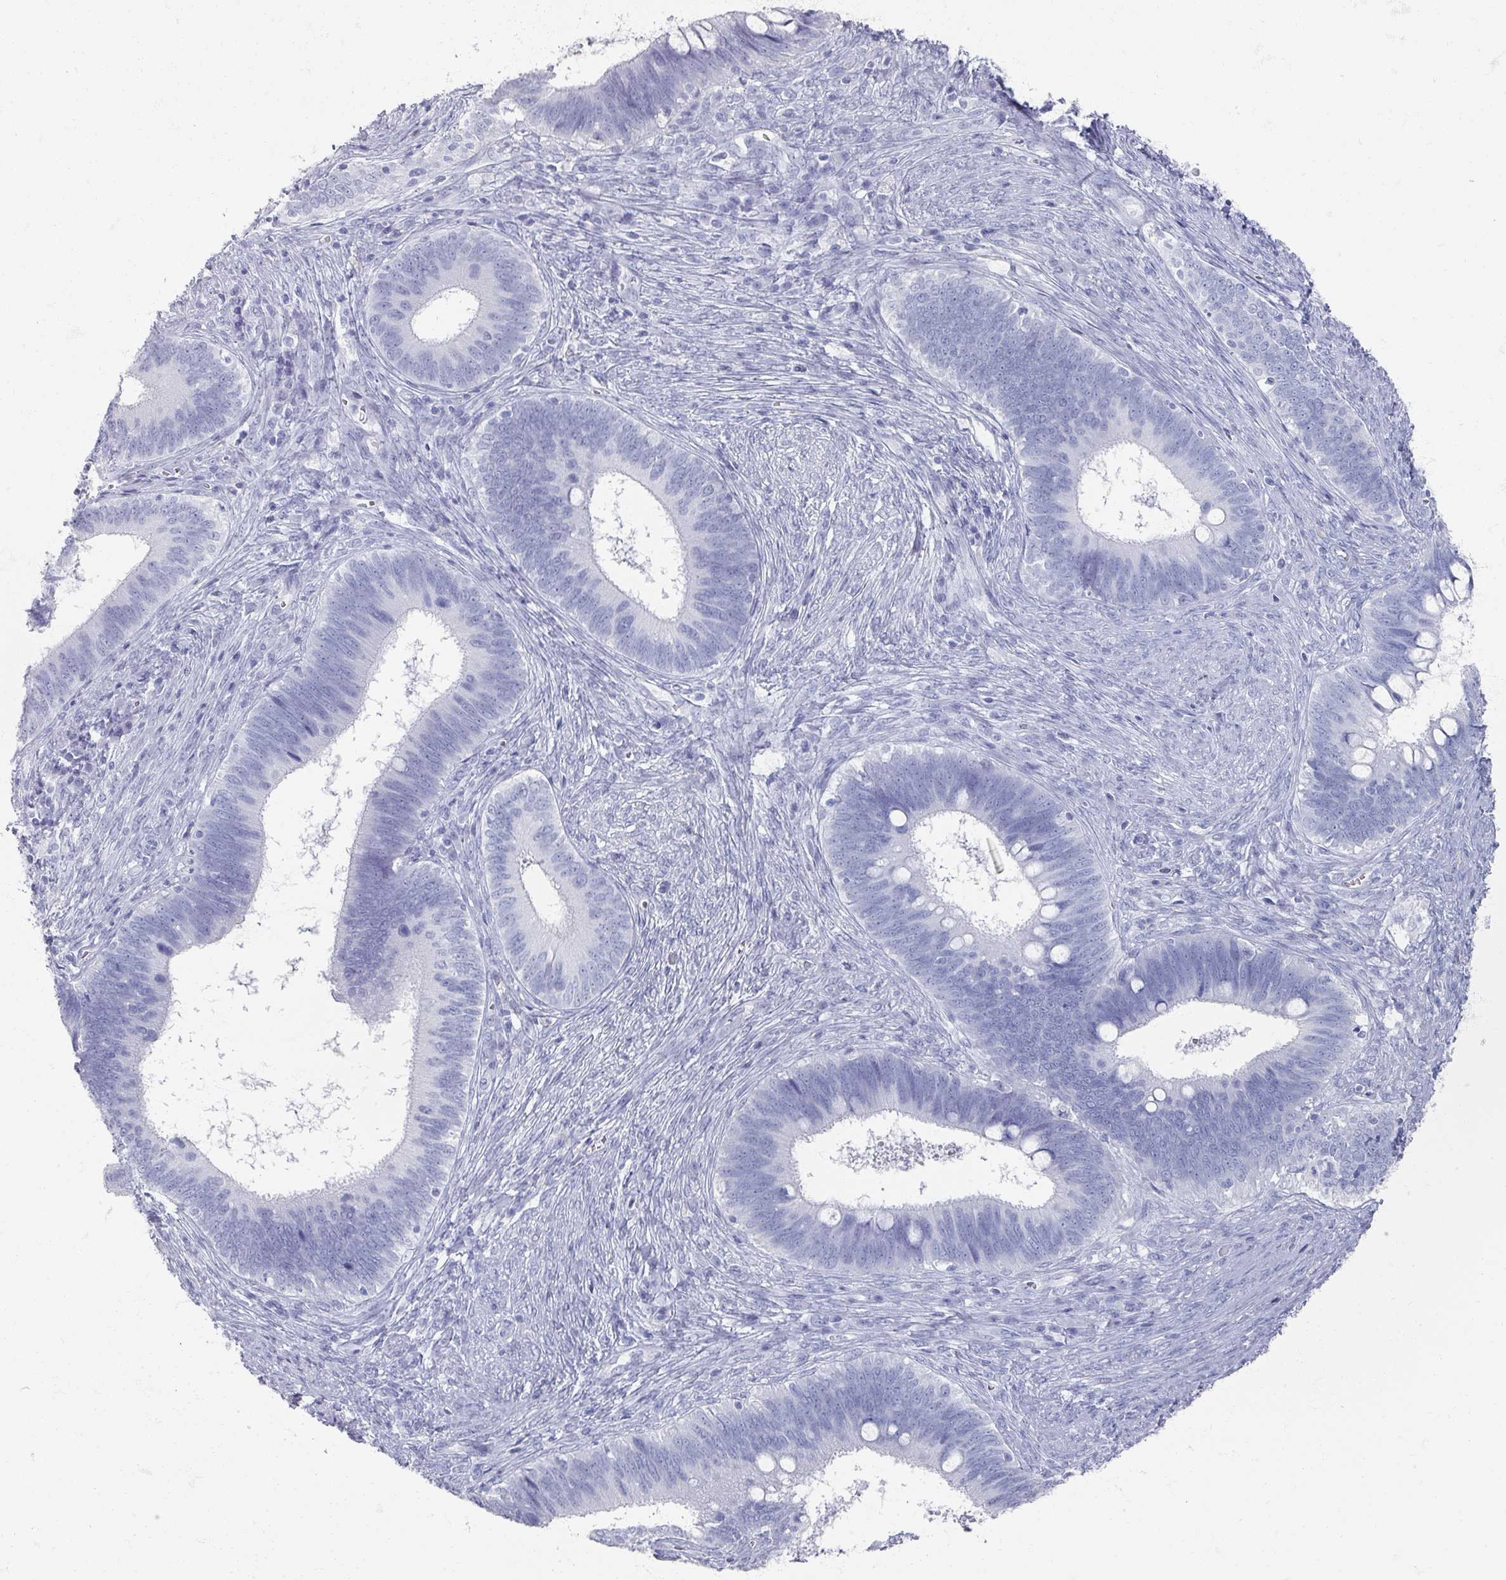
{"staining": {"intensity": "negative", "quantity": "none", "location": "none"}, "tissue": "cervical cancer", "cell_type": "Tumor cells", "image_type": "cancer", "snomed": [{"axis": "morphology", "description": "Adenocarcinoma, NOS"}, {"axis": "topography", "description": "Cervix"}], "caption": "Immunohistochemistry of human cervical adenocarcinoma shows no positivity in tumor cells.", "gene": "OMG", "patient": {"sex": "female", "age": 42}}